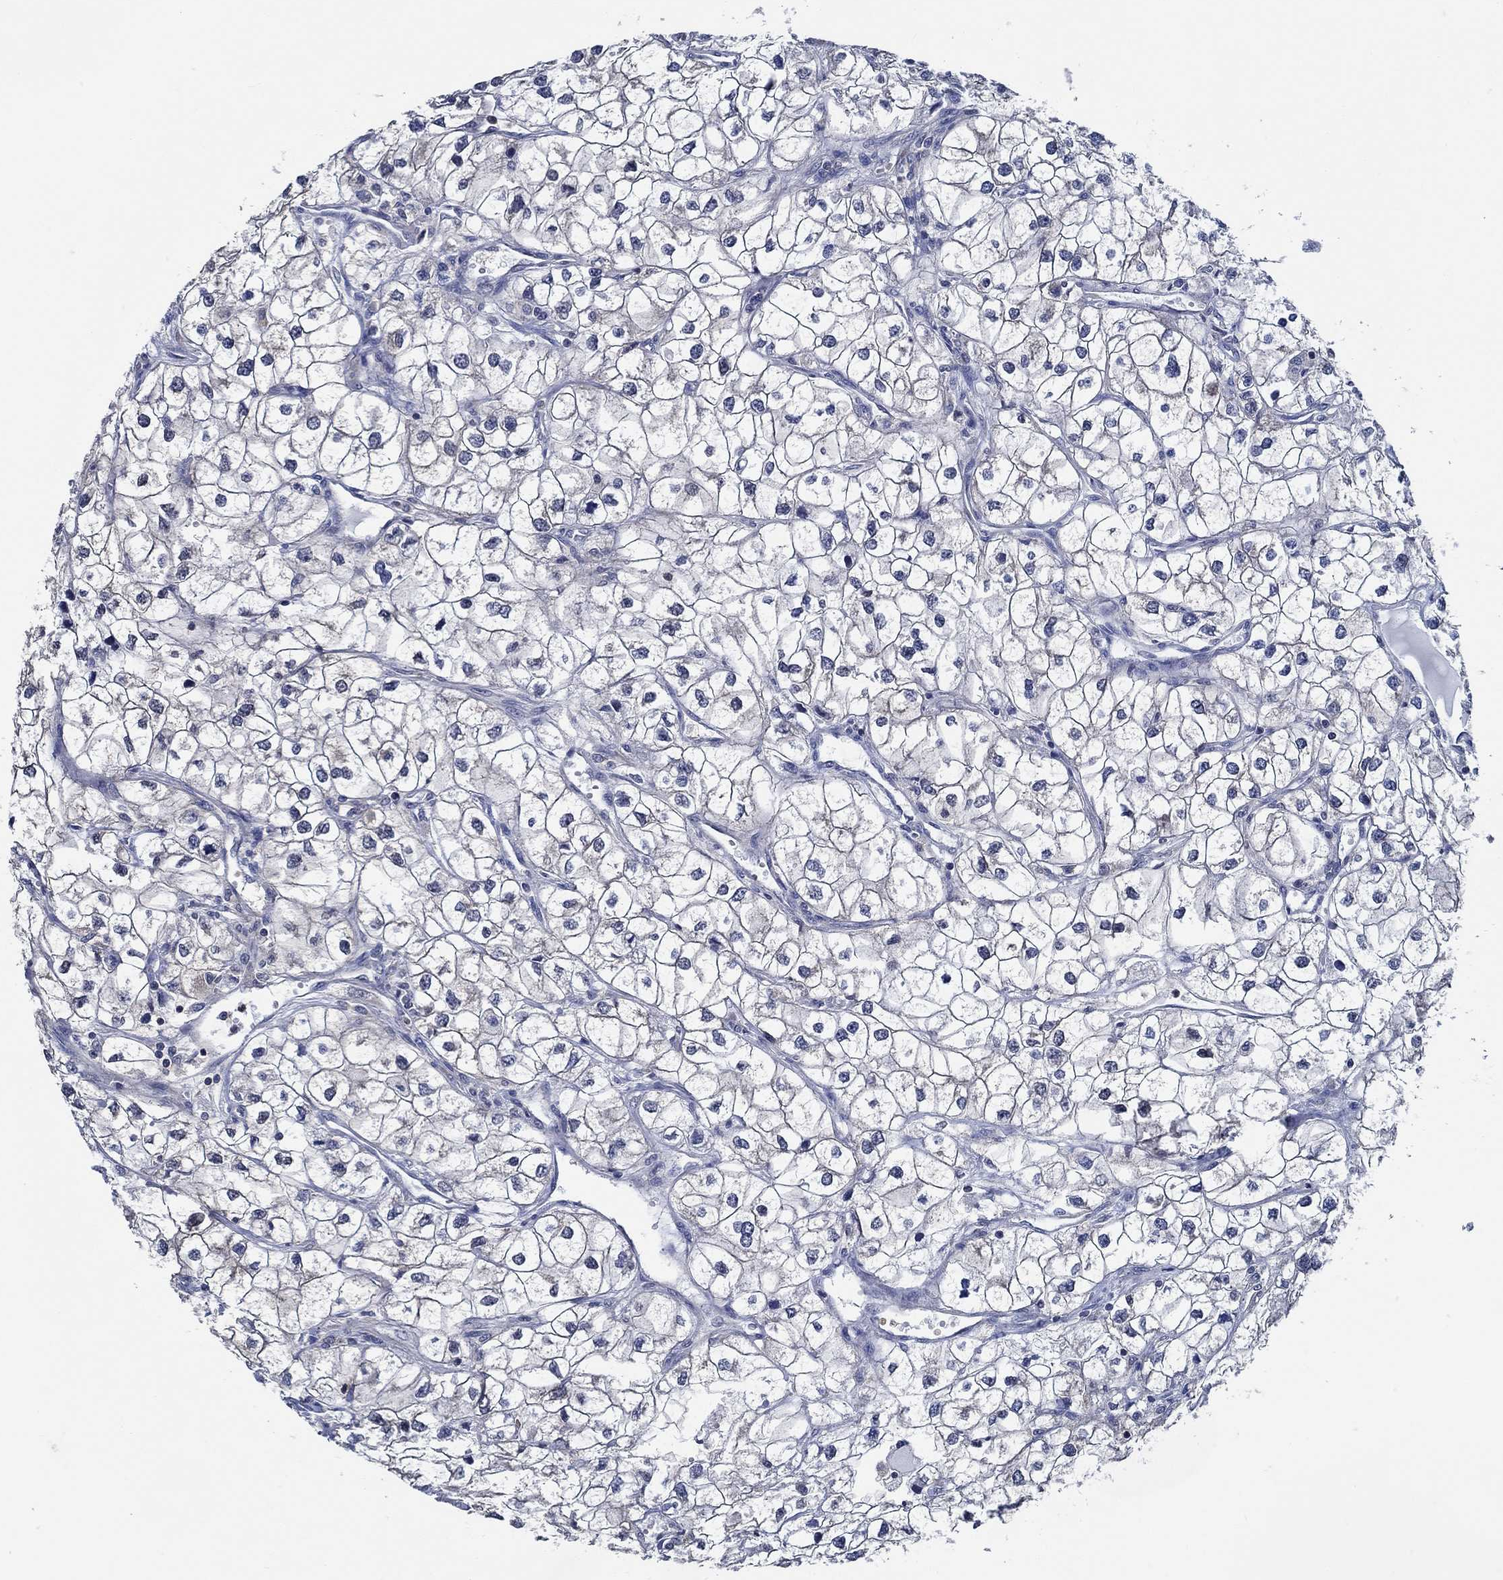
{"staining": {"intensity": "negative", "quantity": "none", "location": "none"}, "tissue": "renal cancer", "cell_type": "Tumor cells", "image_type": "cancer", "snomed": [{"axis": "morphology", "description": "Adenocarcinoma, NOS"}, {"axis": "topography", "description": "Kidney"}], "caption": "Protein analysis of adenocarcinoma (renal) displays no significant staining in tumor cells.", "gene": "DACT1", "patient": {"sex": "male", "age": 59}}